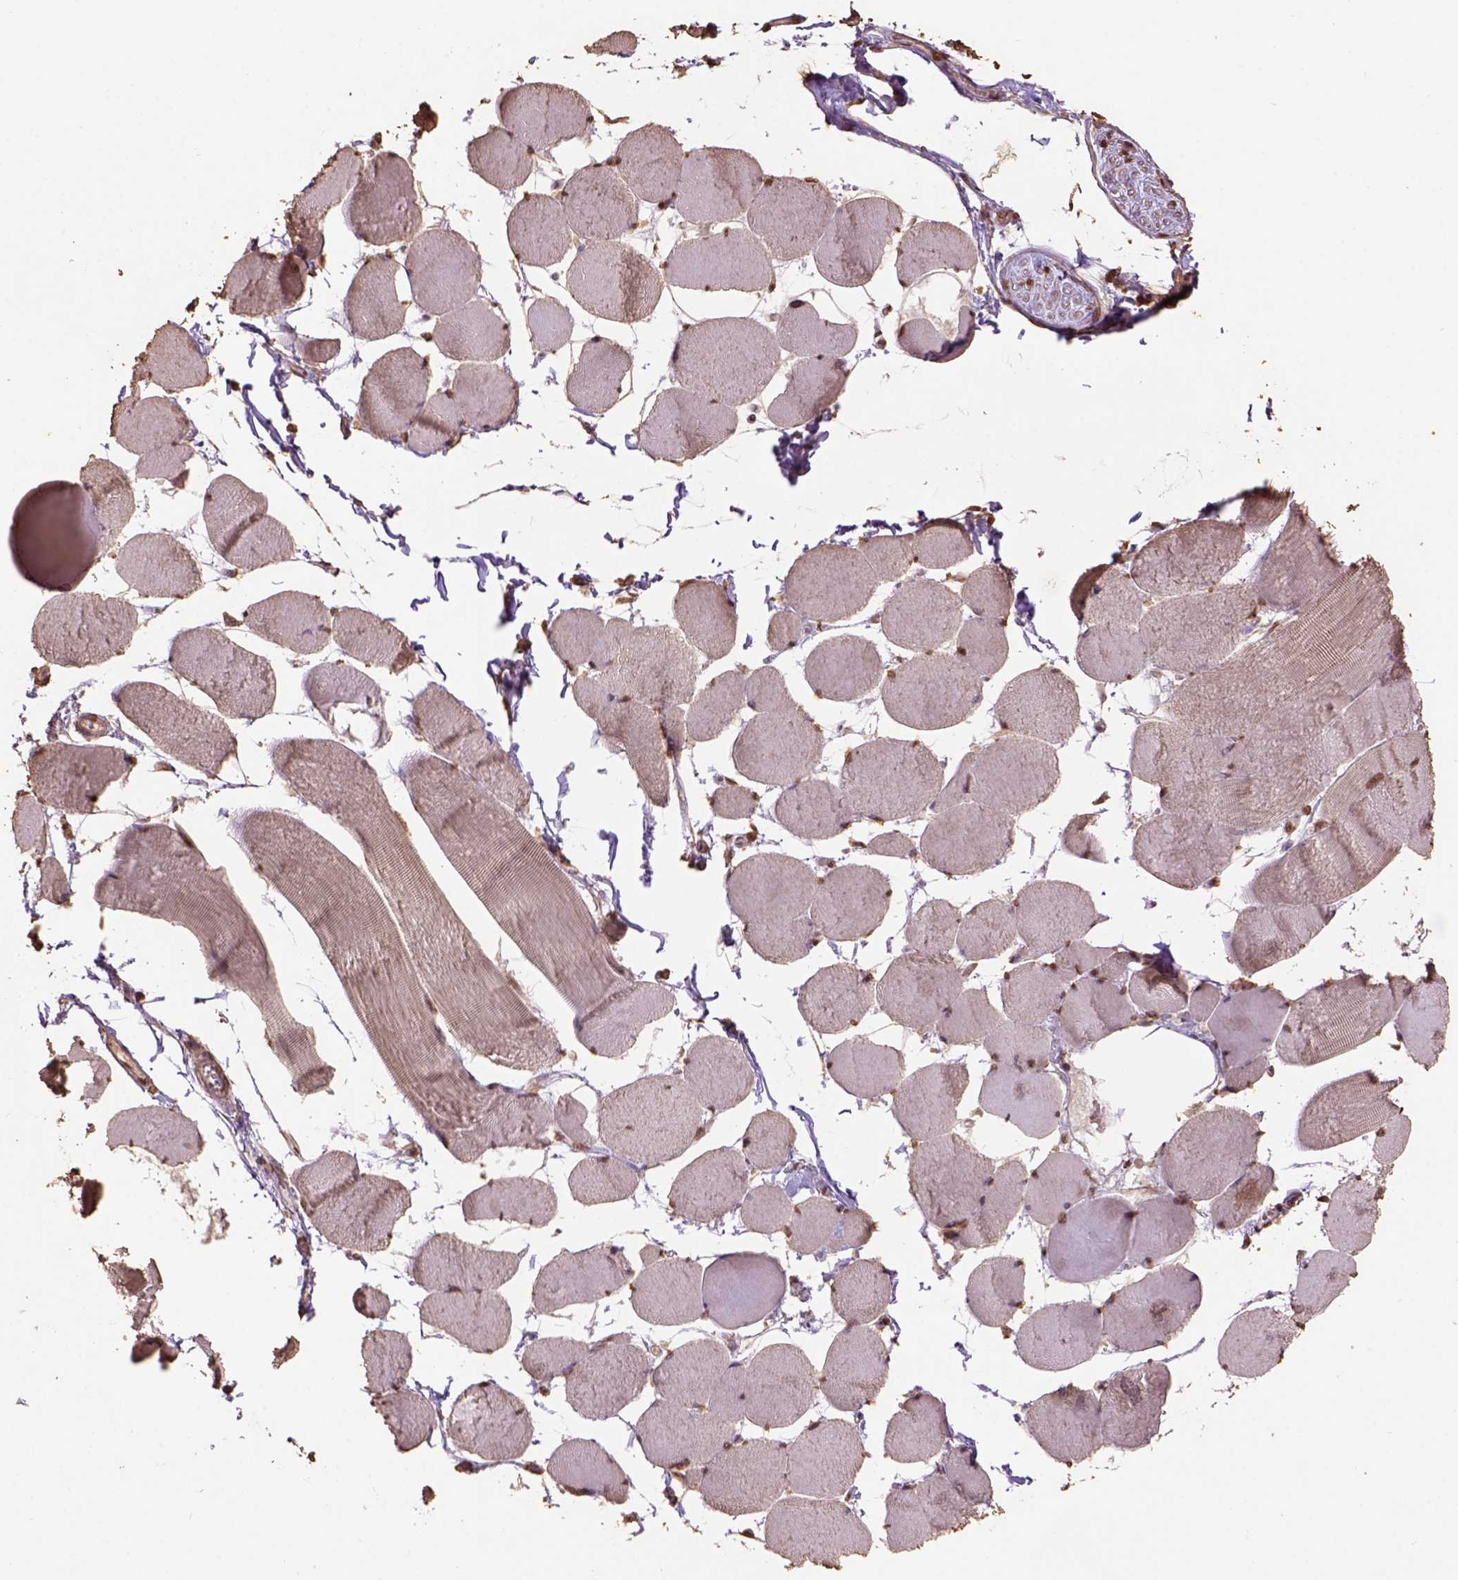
{"staining": {"intensity": "moderate", "quantity": ">75%", "location": "nuclear"}, "tissue": "skeletal muscle", "cell_type": "Myocytes", "image_type": "normal", "snomed": [{"axis": "morphology", "description": "Normal tissue, NOS"}, {"axis": "topography", "description": "Skeletal muscle"}], "caption": "IHC of unremarkable human skeletal muscle displays medium levels of moderate nuclear positivity in approximately >75% of myocytes.", "gene": "CSTF2T", "patient": {"sex": "female", "age": 75}}